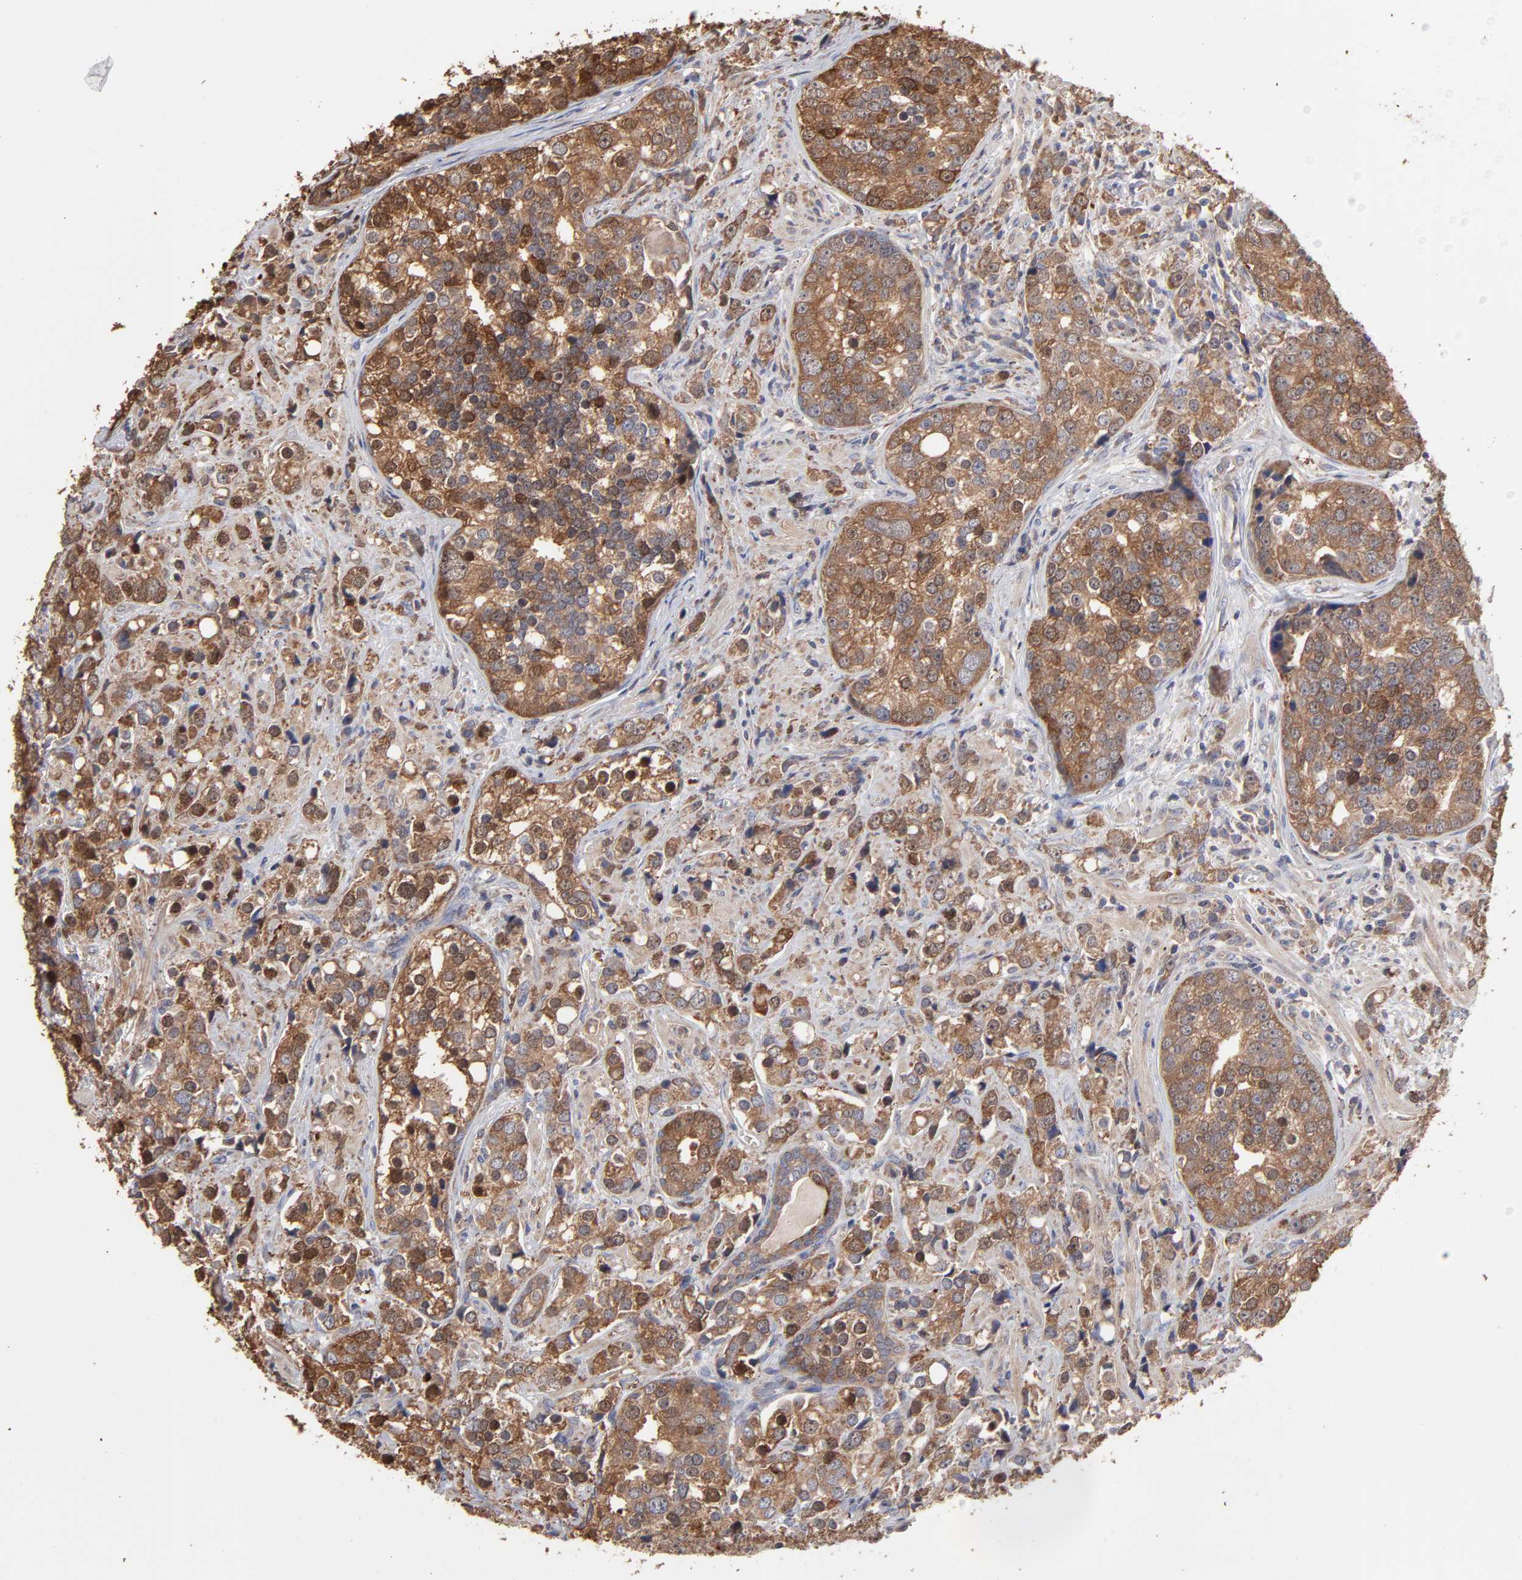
{"staining": {"intensity": "moderate", "quantity": ">75%", "location": "cytoplasmic/membranous,nuclear"}, "tissue": "prostate cancer", "cell_type": "Tumor cells", "image_type": "cancer", "snomed": [{"axis": "morphology", "description": "Adenocarcinoma, High grade"}, {"axis": "topography", "description": "Prostate"}], "caption": "DAB (3,3'-diaminobenzidine) immunohistochemical staining of human prostate cancer (adenocarcinoma (high-grade)) shows moderate cytoplasmic/membranous and nuclear protein positivity in approximately >75% of tumor cells.", "gene": "TANGO2", "patient": {"sex": "male", "age": 71}}